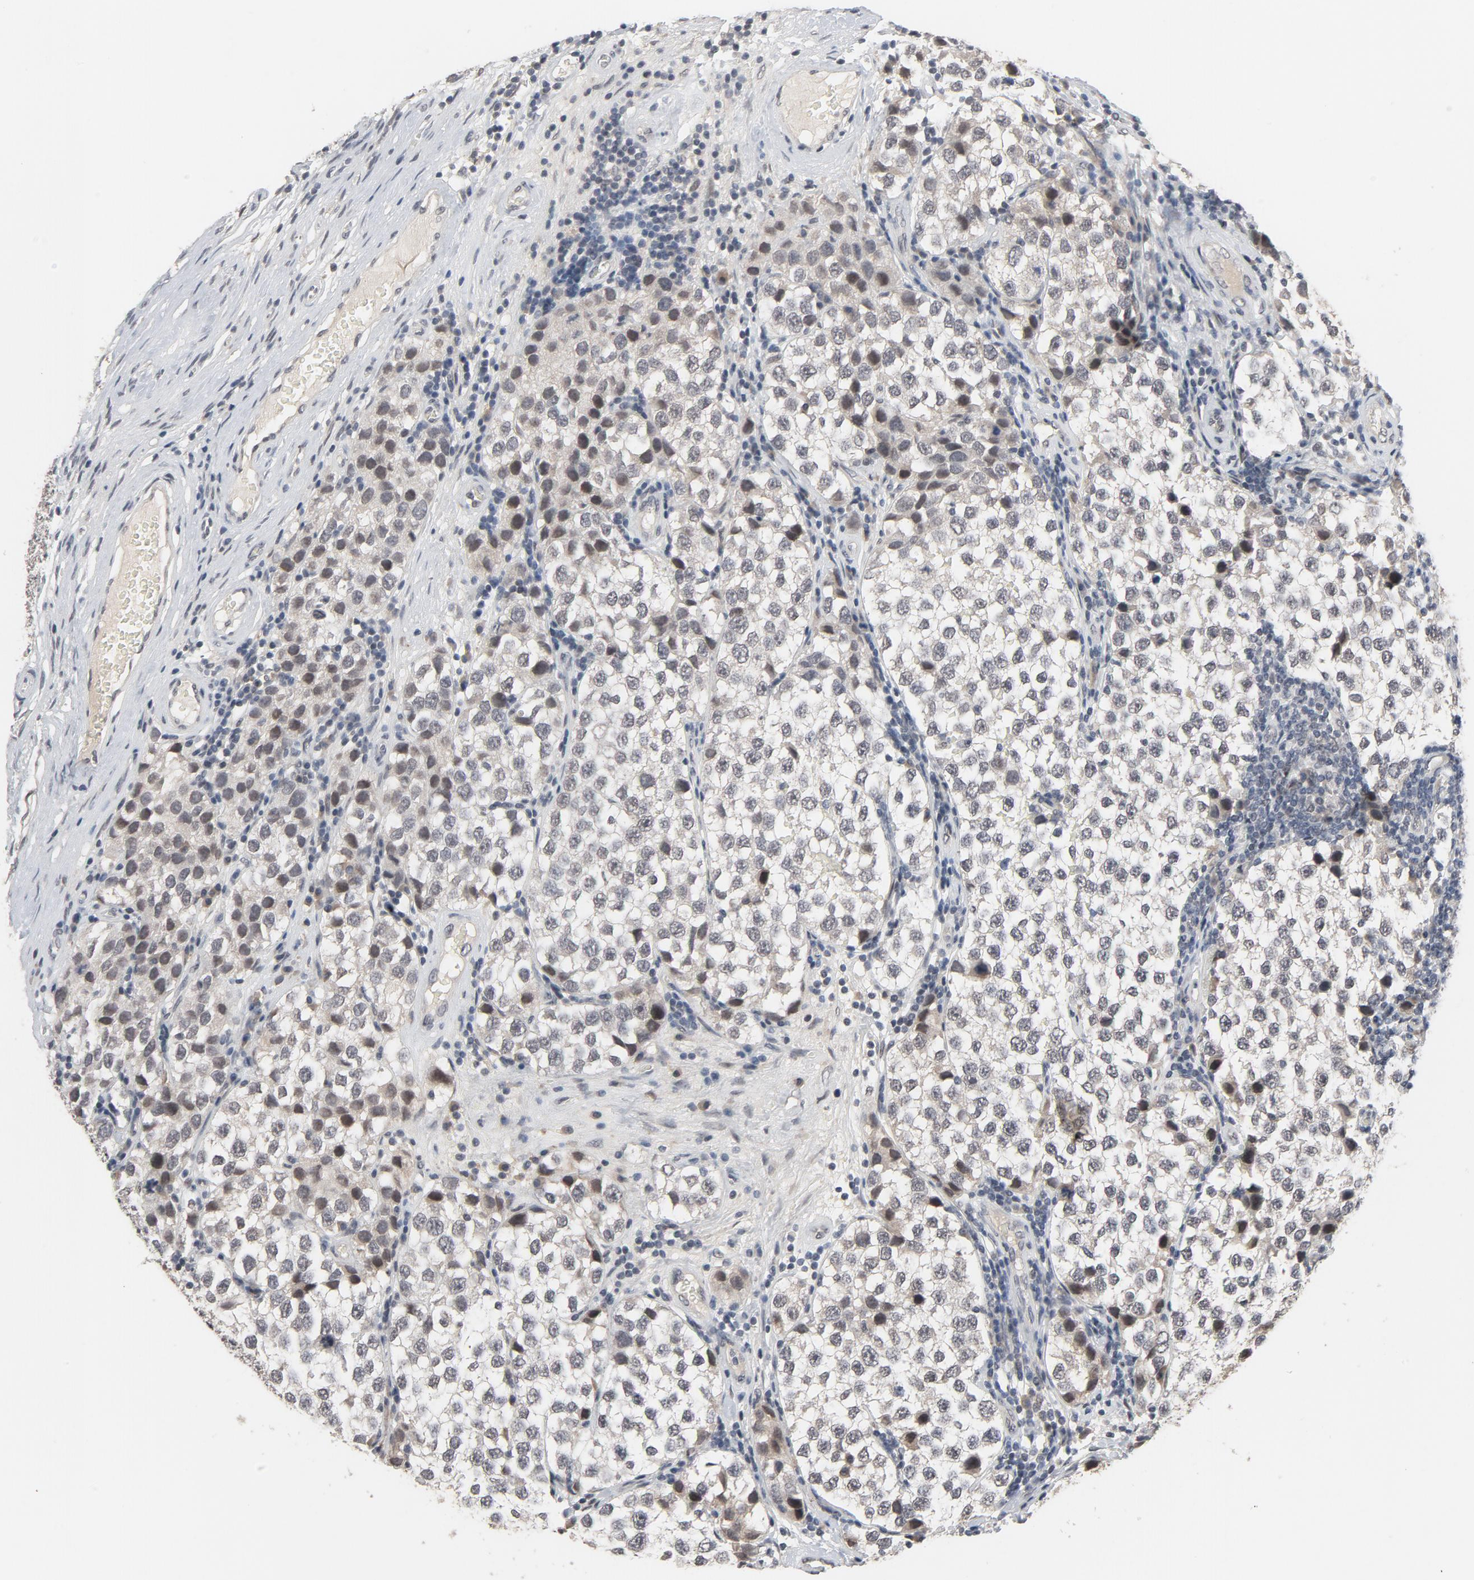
{"staining": {"intensity": "weak", "quantity": "<25%", "location": "nuclear"}, "tissue": "testis cancer", "cell_type": "Tumor cells", "image_type": "cancer", "snomed": [{"axis": "morphology", "description": "Seminoma, NOS"}, {"axis": "topography", "description": "Testis"}], "caption": "Photomicrograph shows no protein expression in tumor cells of seminoma (testis) tissue.", "gene": "MT3", "patient": {"sex": "male", "age": 39}}